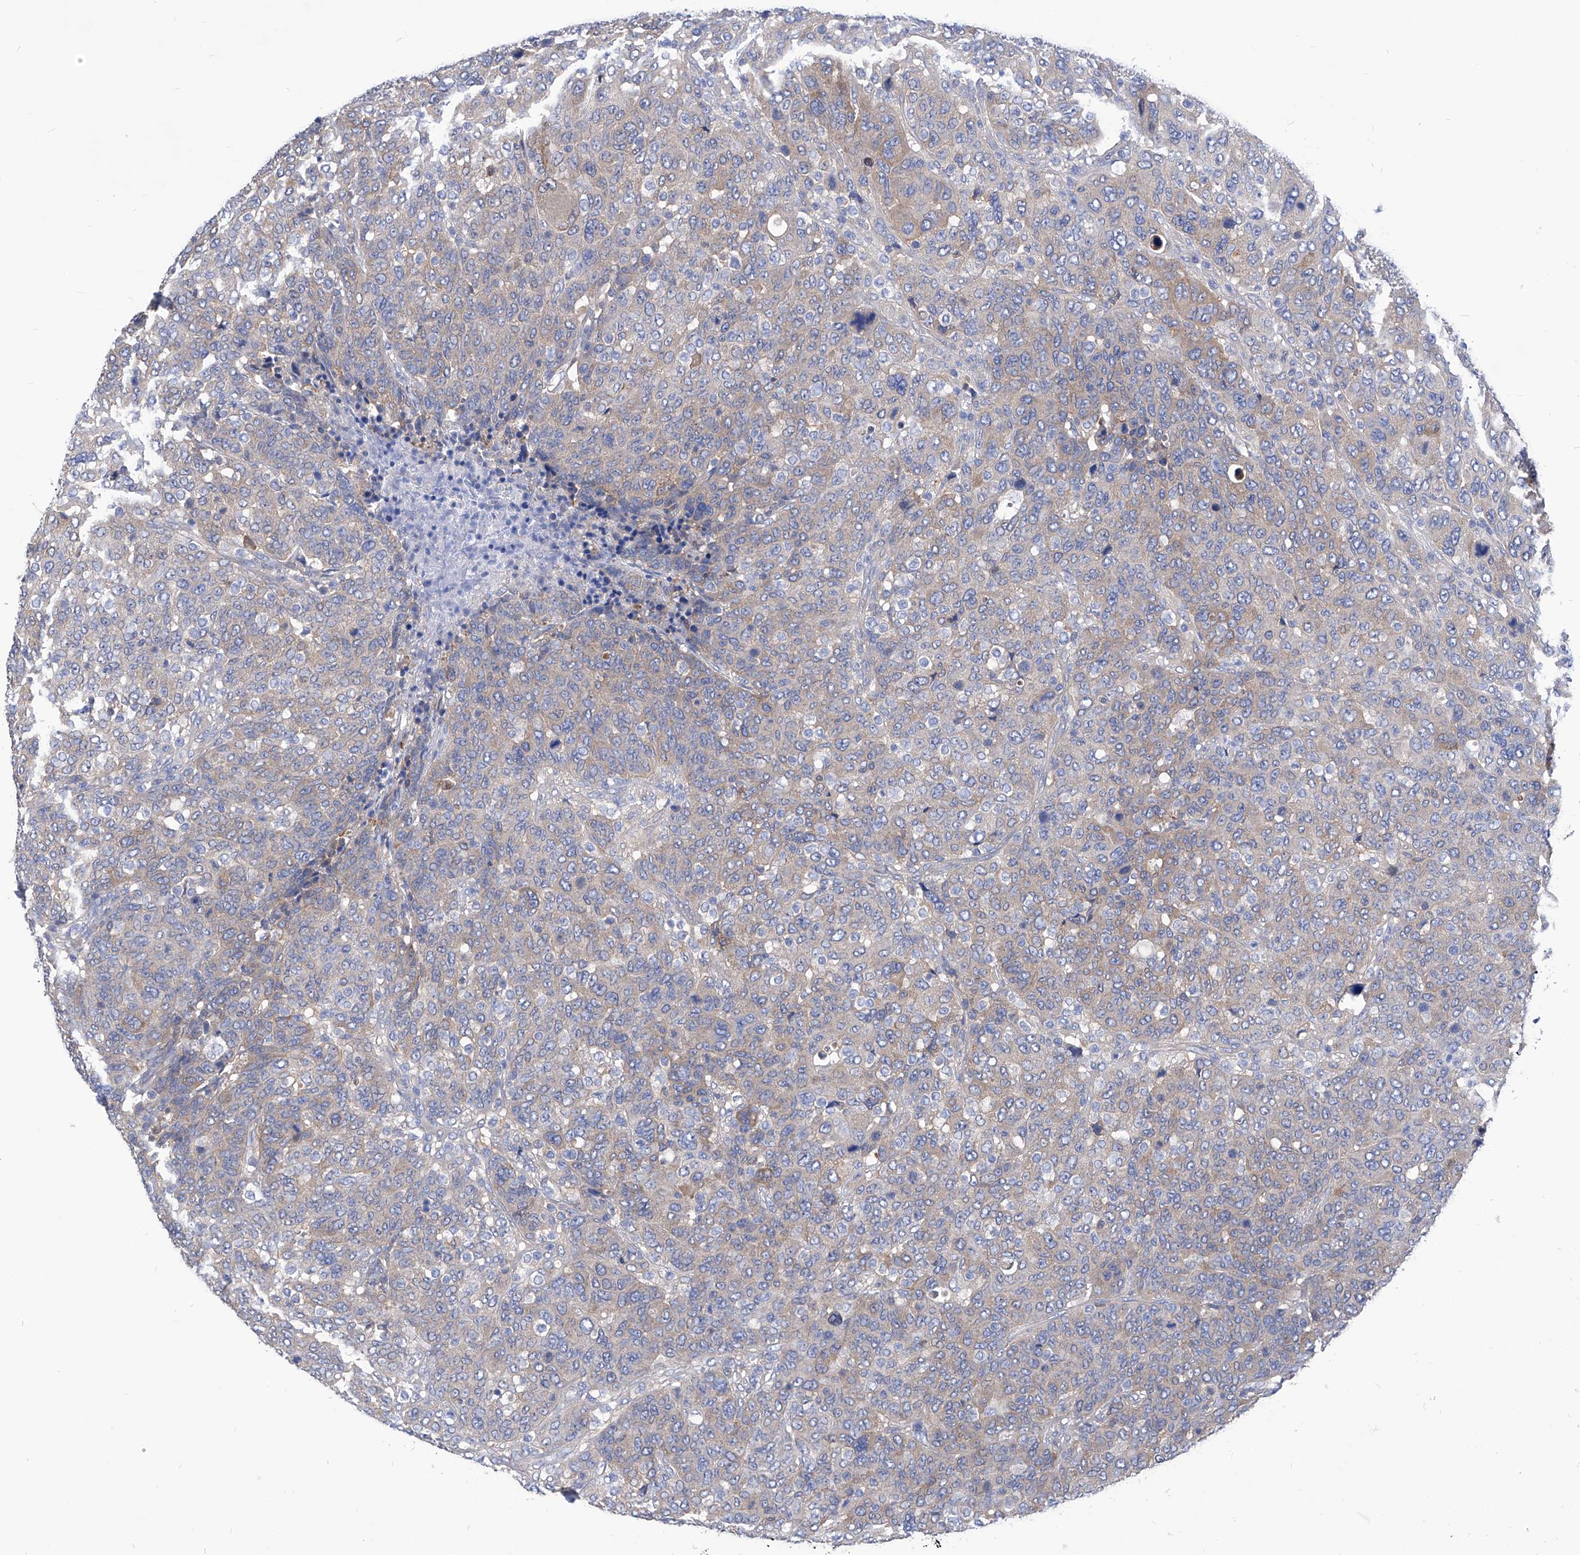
{"staining": {"intensity": "weak", "quantity": "25%-75%", "location": "cytoplasmic/membranous"}, "tissue": "breast cancer", "cell_type": "Tumor cells", "image_type": "cancer", "snomed": [{"axis": "morphology", "description": "Duct carcinoma"}, {"axis": "topography", "description": "Breast"}], "caption": "DAB (3,3'-diaminobenzidine) immunohistochemical staining of breast cancer (invasive ductal carcinoma) shows weak cytoplasmic/membranous protein positivity in about 25%-75% of tumor cells. (IHC, brightfield microscopy, high magnification).", "gene": "XPNPEP1", "patient": {"sex": "female", "age": 37}}